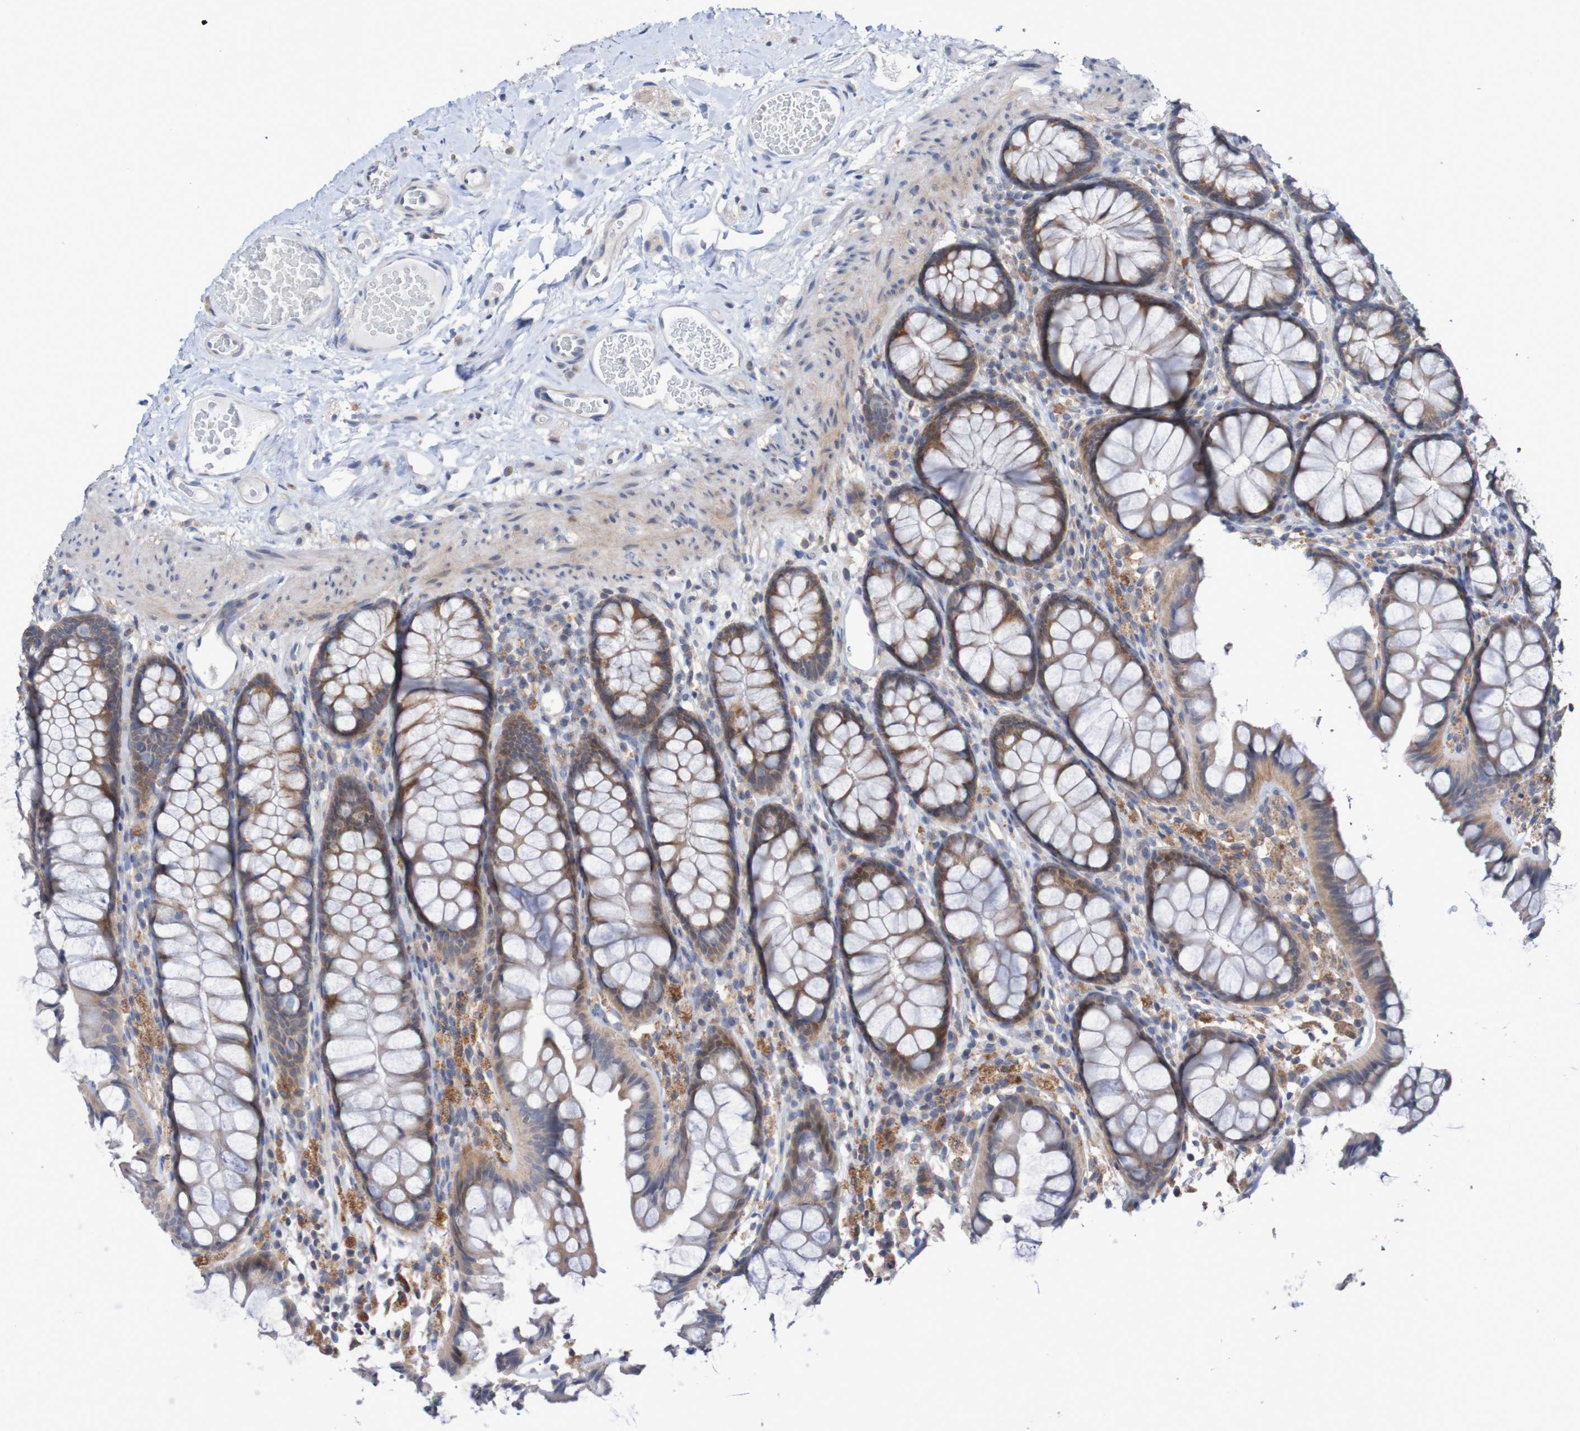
{"staining": {"intensity": "negative", "quantity": "none", "location": "none"}, "tissue": "colon", "cell_type": "Endothelial cells", "image_type": "normal", "snomed": [{"axis": "morphology", "description": "Normal tissue, NOS"}, {"axis": "topography", "description": "Colon"}], "caption": "Unremarkable colon was stained to show a protein in brown. There is no significant expression in endothelial cells. (DAB IHC visualized using brightfield microscopy, high magnification).", "gene": "C3orf18", "patient": {"sex": "female", "age": 55}}